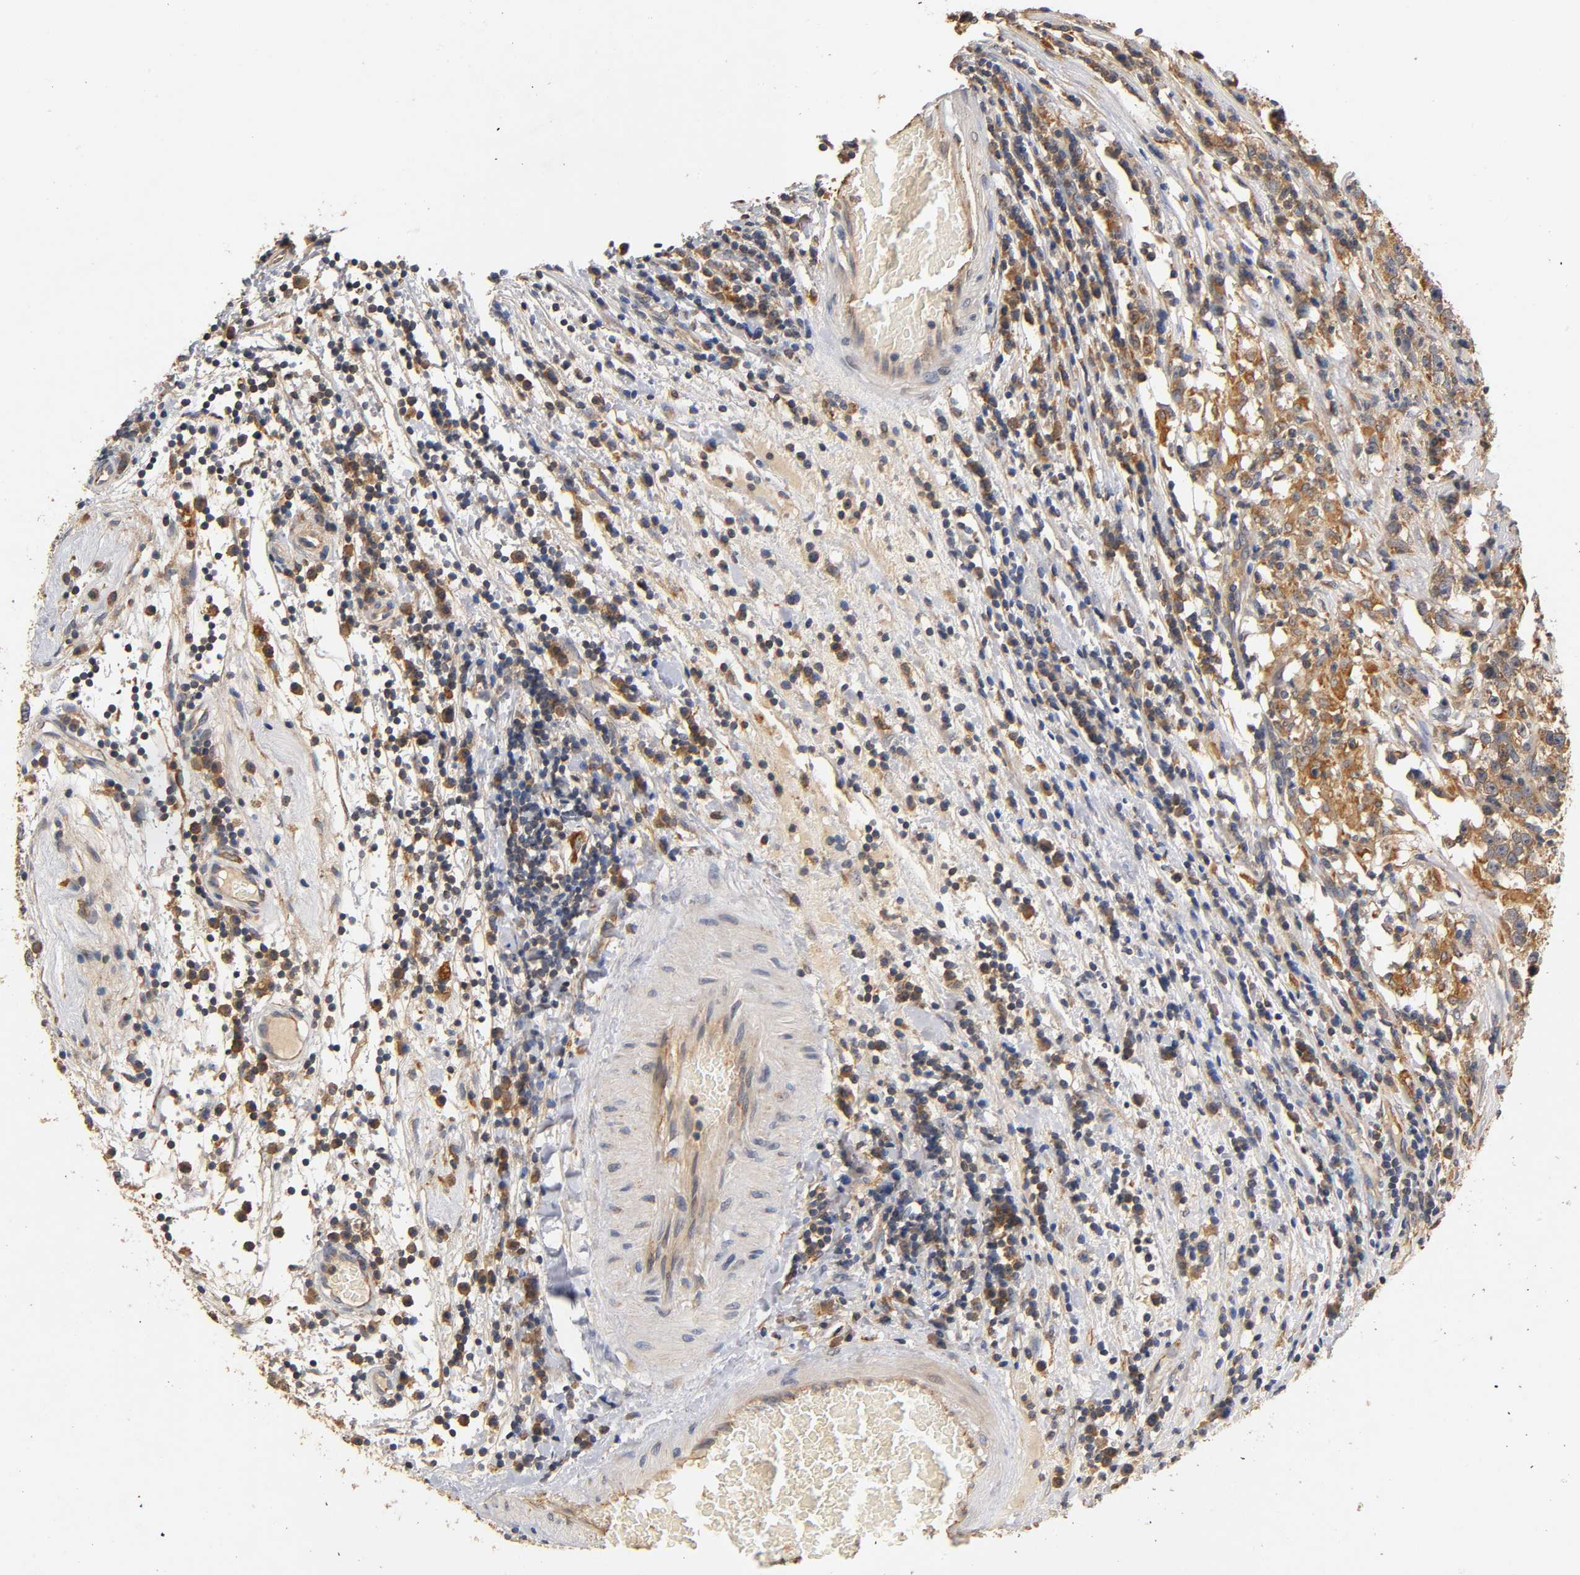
{"staining": {"intensity": "strong", "quantity": ">75%", "location": "cytoplasmic/membranous"}, "tissue": "testis cancer", "cell_type": "Tumor cells", "image_type": "cancer", "snomed": [{"axis": "morphology", "description": "Seminoma, NOS"}, {"axis": "topography", "description": "Testis"}], "caption": "Seminoma (testis) was stained to show a protein in brown. There is high levels of strong cytoplasmic/membranous expression in approximately >75% of tumor cells. The staining is performed using DAB brown chromogen to label protein expression. The nuclei are counter-stained blue using hematoxylin.", "gene": "SCAP", "patient": {"sex": "male", "age": 43}}